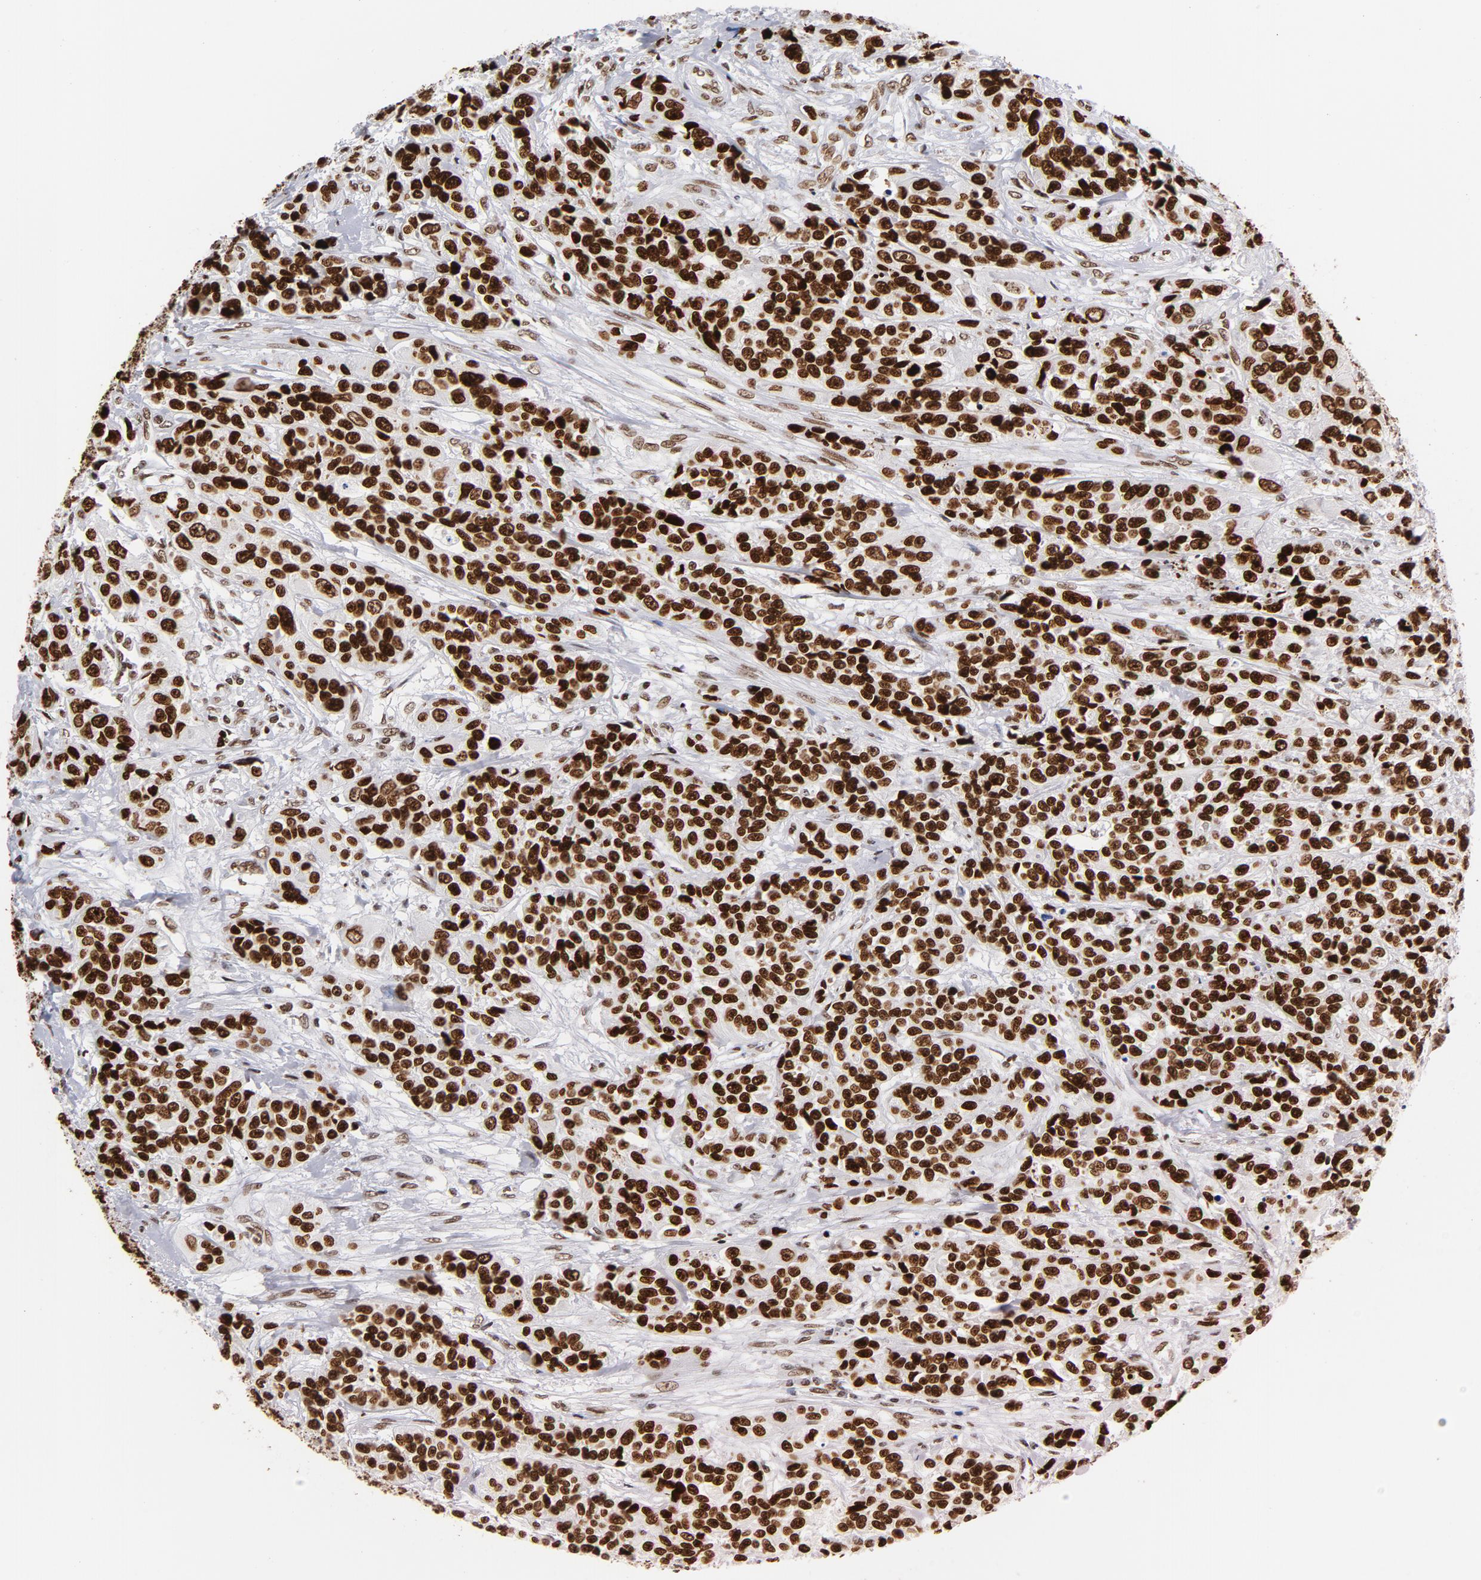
{"staining": {"intensity": "strong", "quantity": ">75%", "location": "nuclear"}, "tissue": "urothelial cancer", "cell_type": "Tumor cells", "image_type": "cancer", "snomed": [{"axis": "morphology", "description": "Urothelial carcinoma, High grade"}, {"axis": "topography", "description": "Urinary bladder"}], "caption": "This image reveals immunohistochemistry staining of urothelial cancer, with high strong nuclear positivity in approximately >75% of tumor cells.", "gene": "TOP2B", "patient": {"sex": "female", "age": 81}}